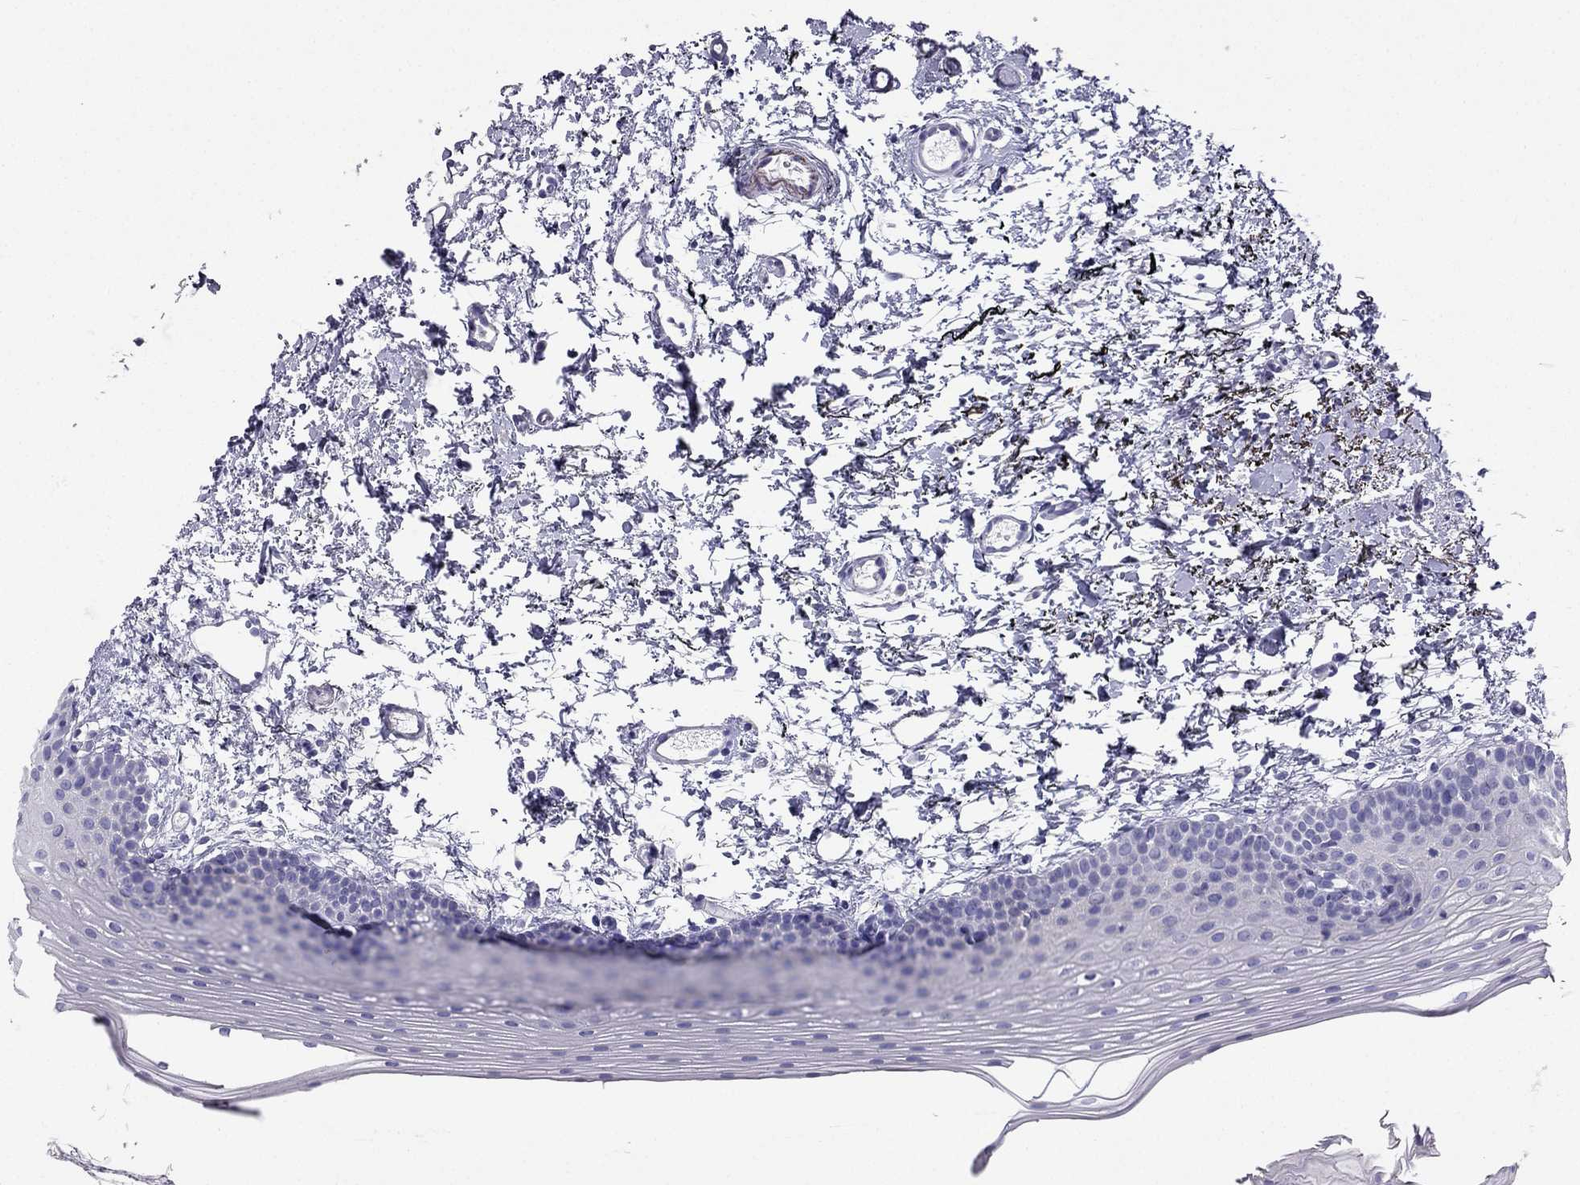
{"staining": {"intensity": "negative", "quantity": "none", "location": "none"}, "tissue": "oral mucosa", "cell_type": "Squamous epithelial cells", "image_type": "normal", "snomed": [{"axis": "morphology", "description": "Normal tissue, NOS"}, {"axis": "topography", "description": "Oral tissue"}], "caption": "Squamous epithelial cells are negative for protein expression in normal human oral mucosa. (Immunohistochemistry, brightfield microscopy, high magnification).", "gene": "PTH", "patient": {"sex": "female", "age": 57}}